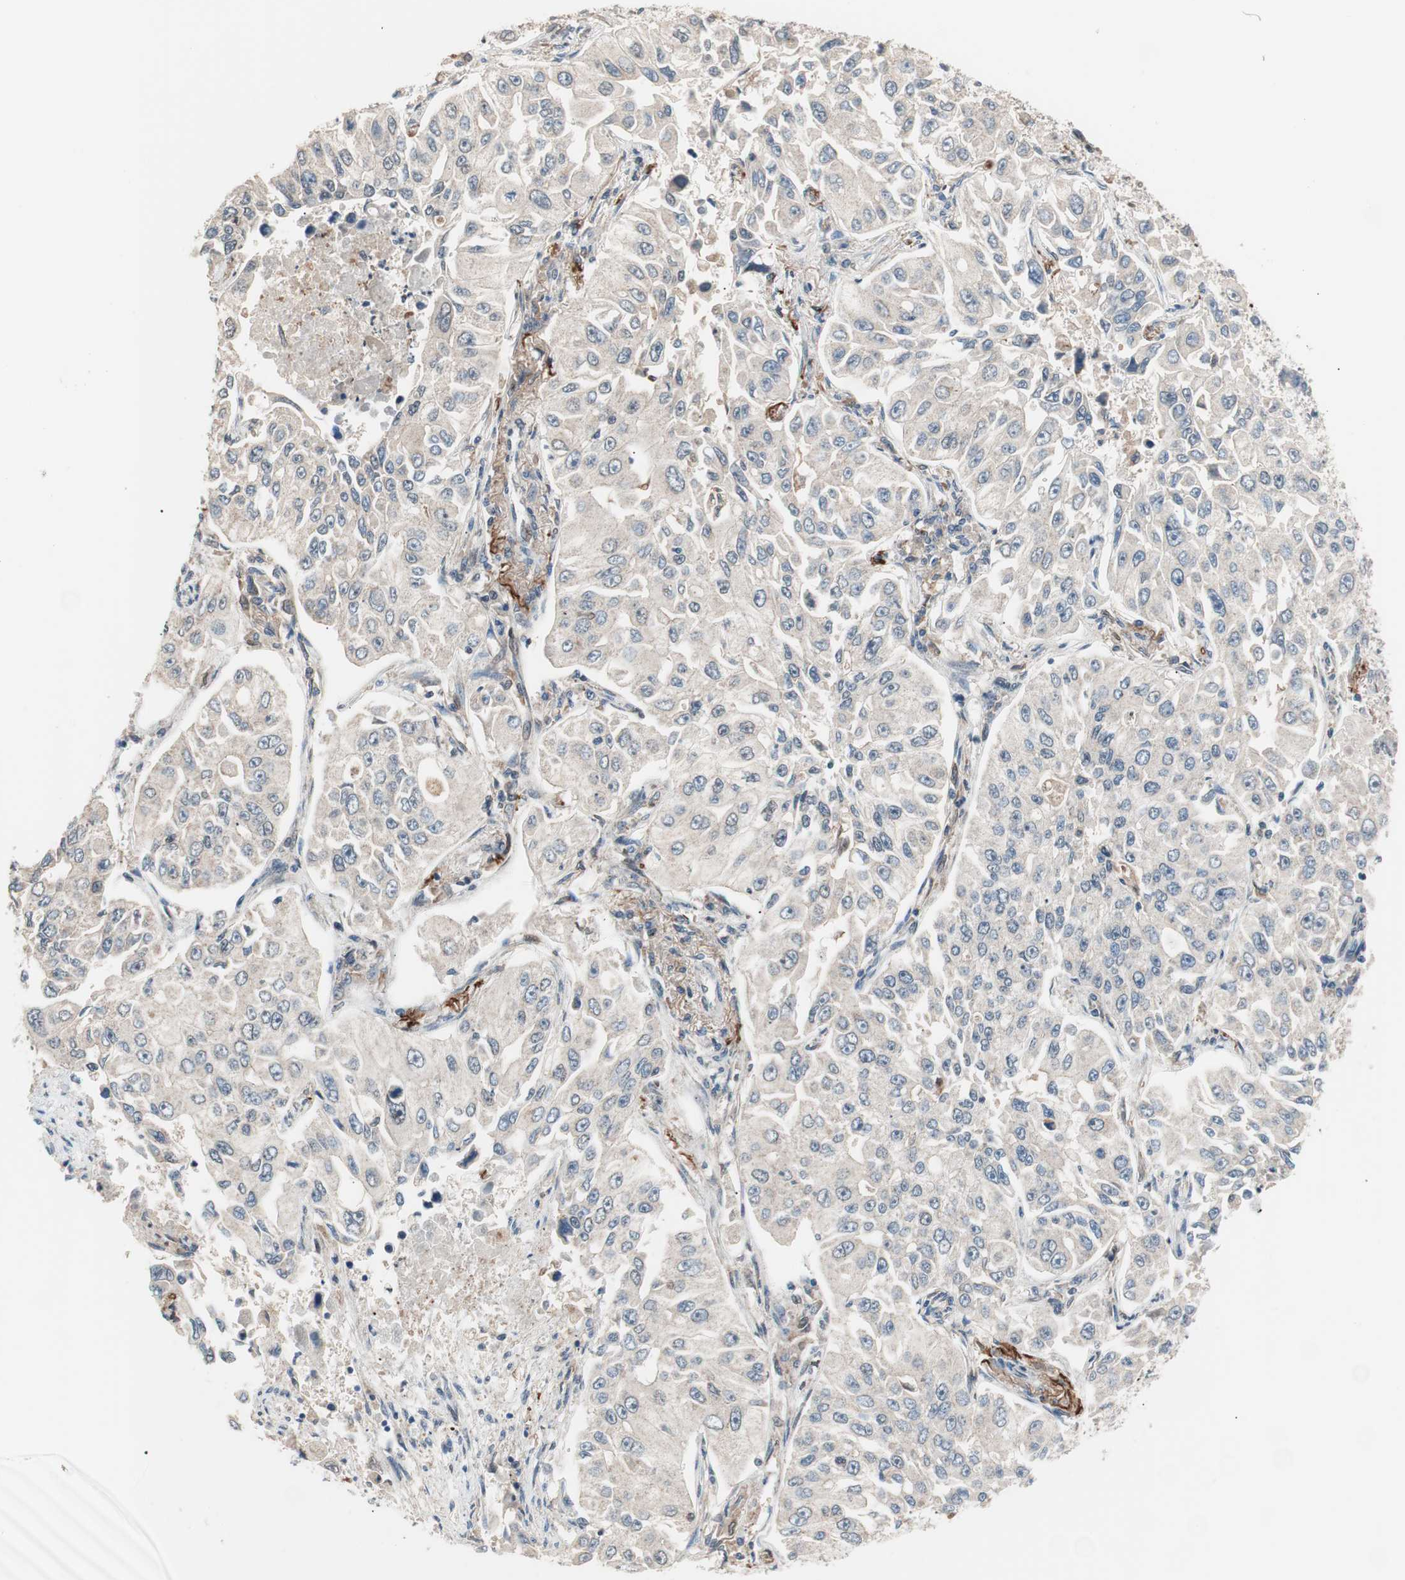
{"staining": {"intensity": "negative", "quantity": "none", "location": "none"}, "tissue": "lung cancer", "cell_type": "Tumor cells", "image_type": "cancer", "snomed": [{"axis": "morphology", "description": "Adenocarcinoma, NOS"}, {"axis": "topography", "description": "Lung"}], "caption": "An image of lung cancer stained for a protein displays no brown staining in tumor cells.", "gene": "POLH", "patient": {"sex": "male", "age": 84}}